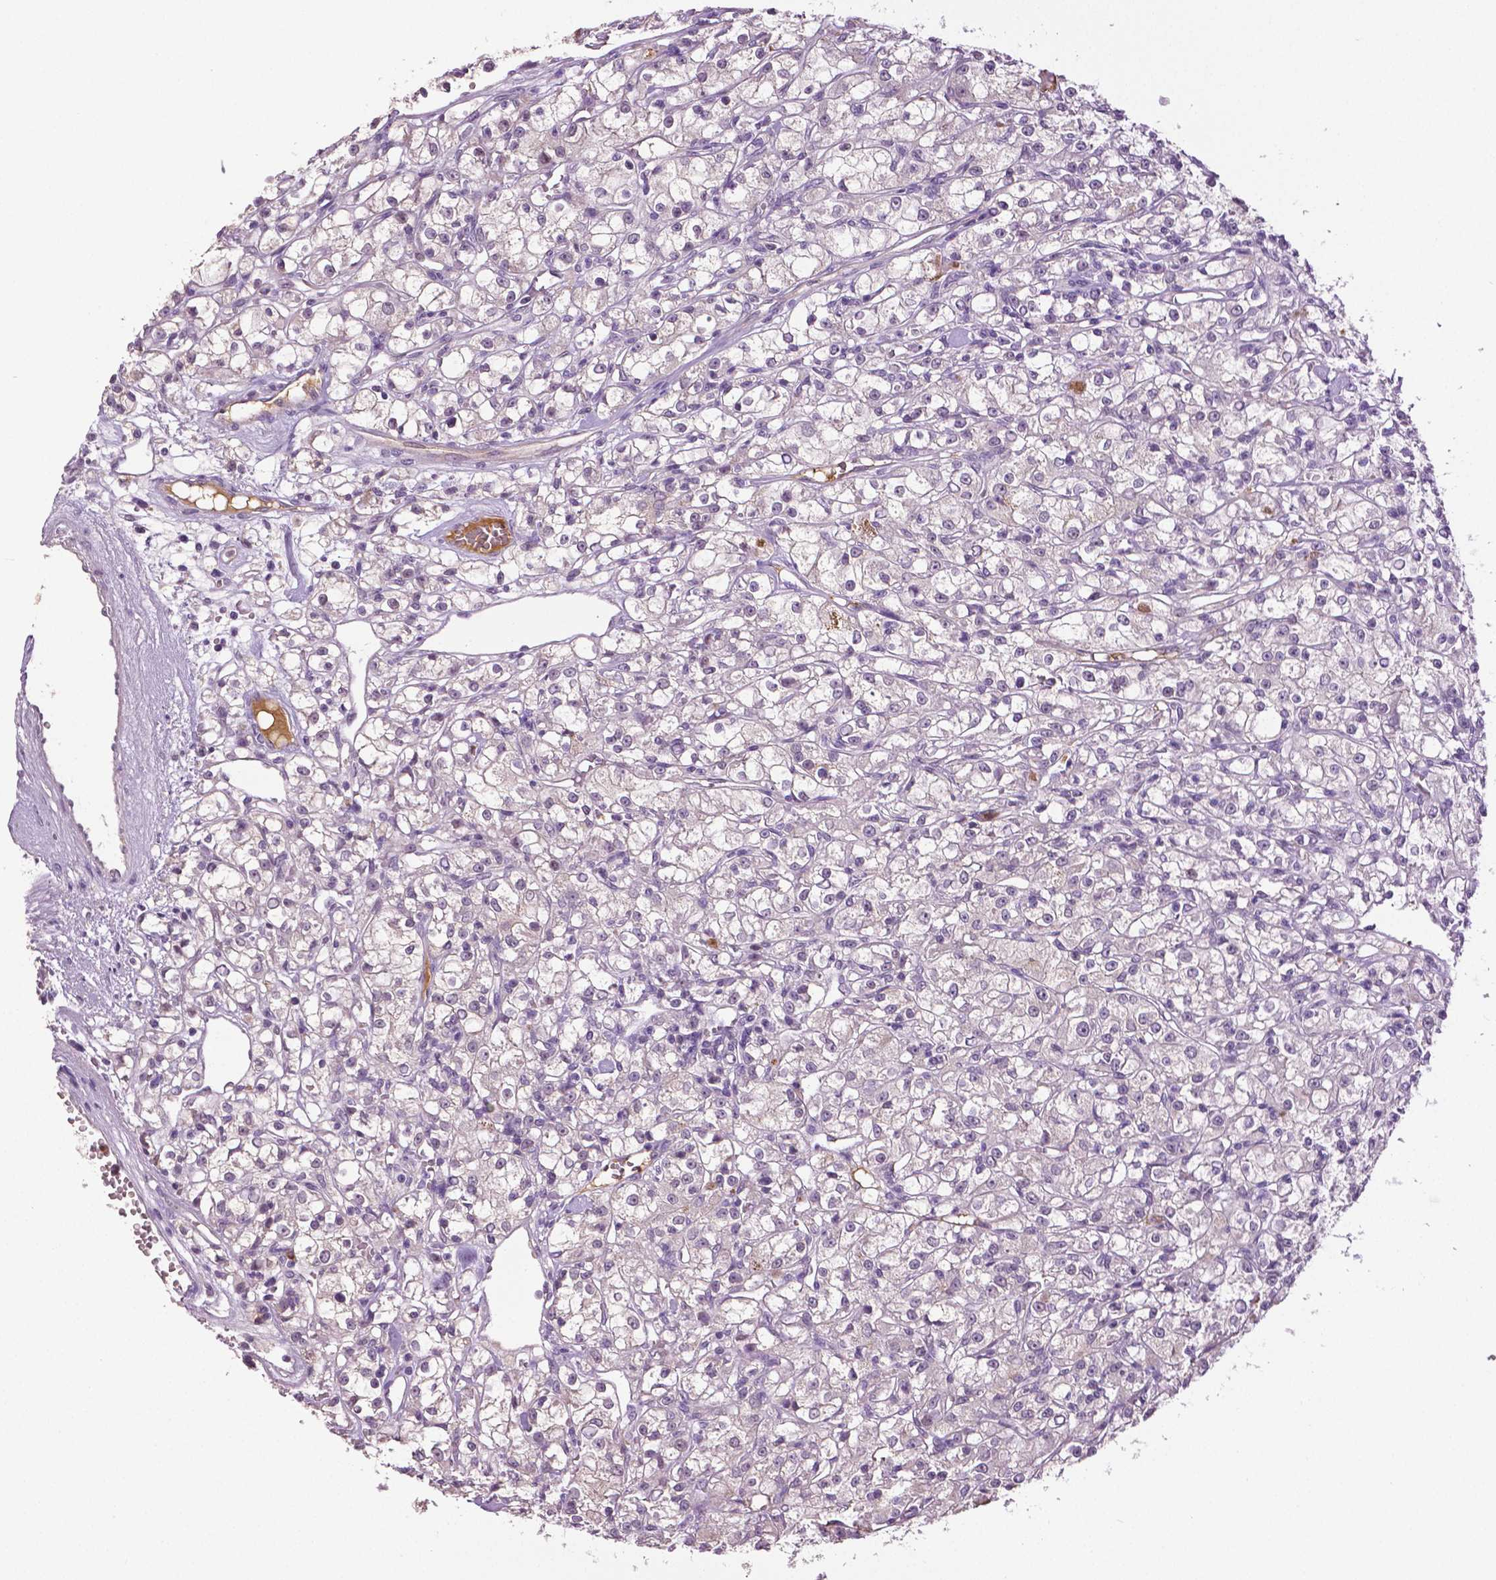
{"staining": {"intensity": "negative", "quantity": "none", "location": "none"}, "tissue": "renal cancer", "cell_type": "Tumor cells", "image_type": "cancer", "snomed": [{"axis": "morphology", "description": "Adenocarcinoma, NOS"}, {"axis": "topography", "description": "Kidney"}], "caption": "This is a photomicrograph of IHC staining of renal cancer, which shows no expression in tumor cells.", "gene": "PTPN5", "patient": {"sex": "female", "age": 59}}